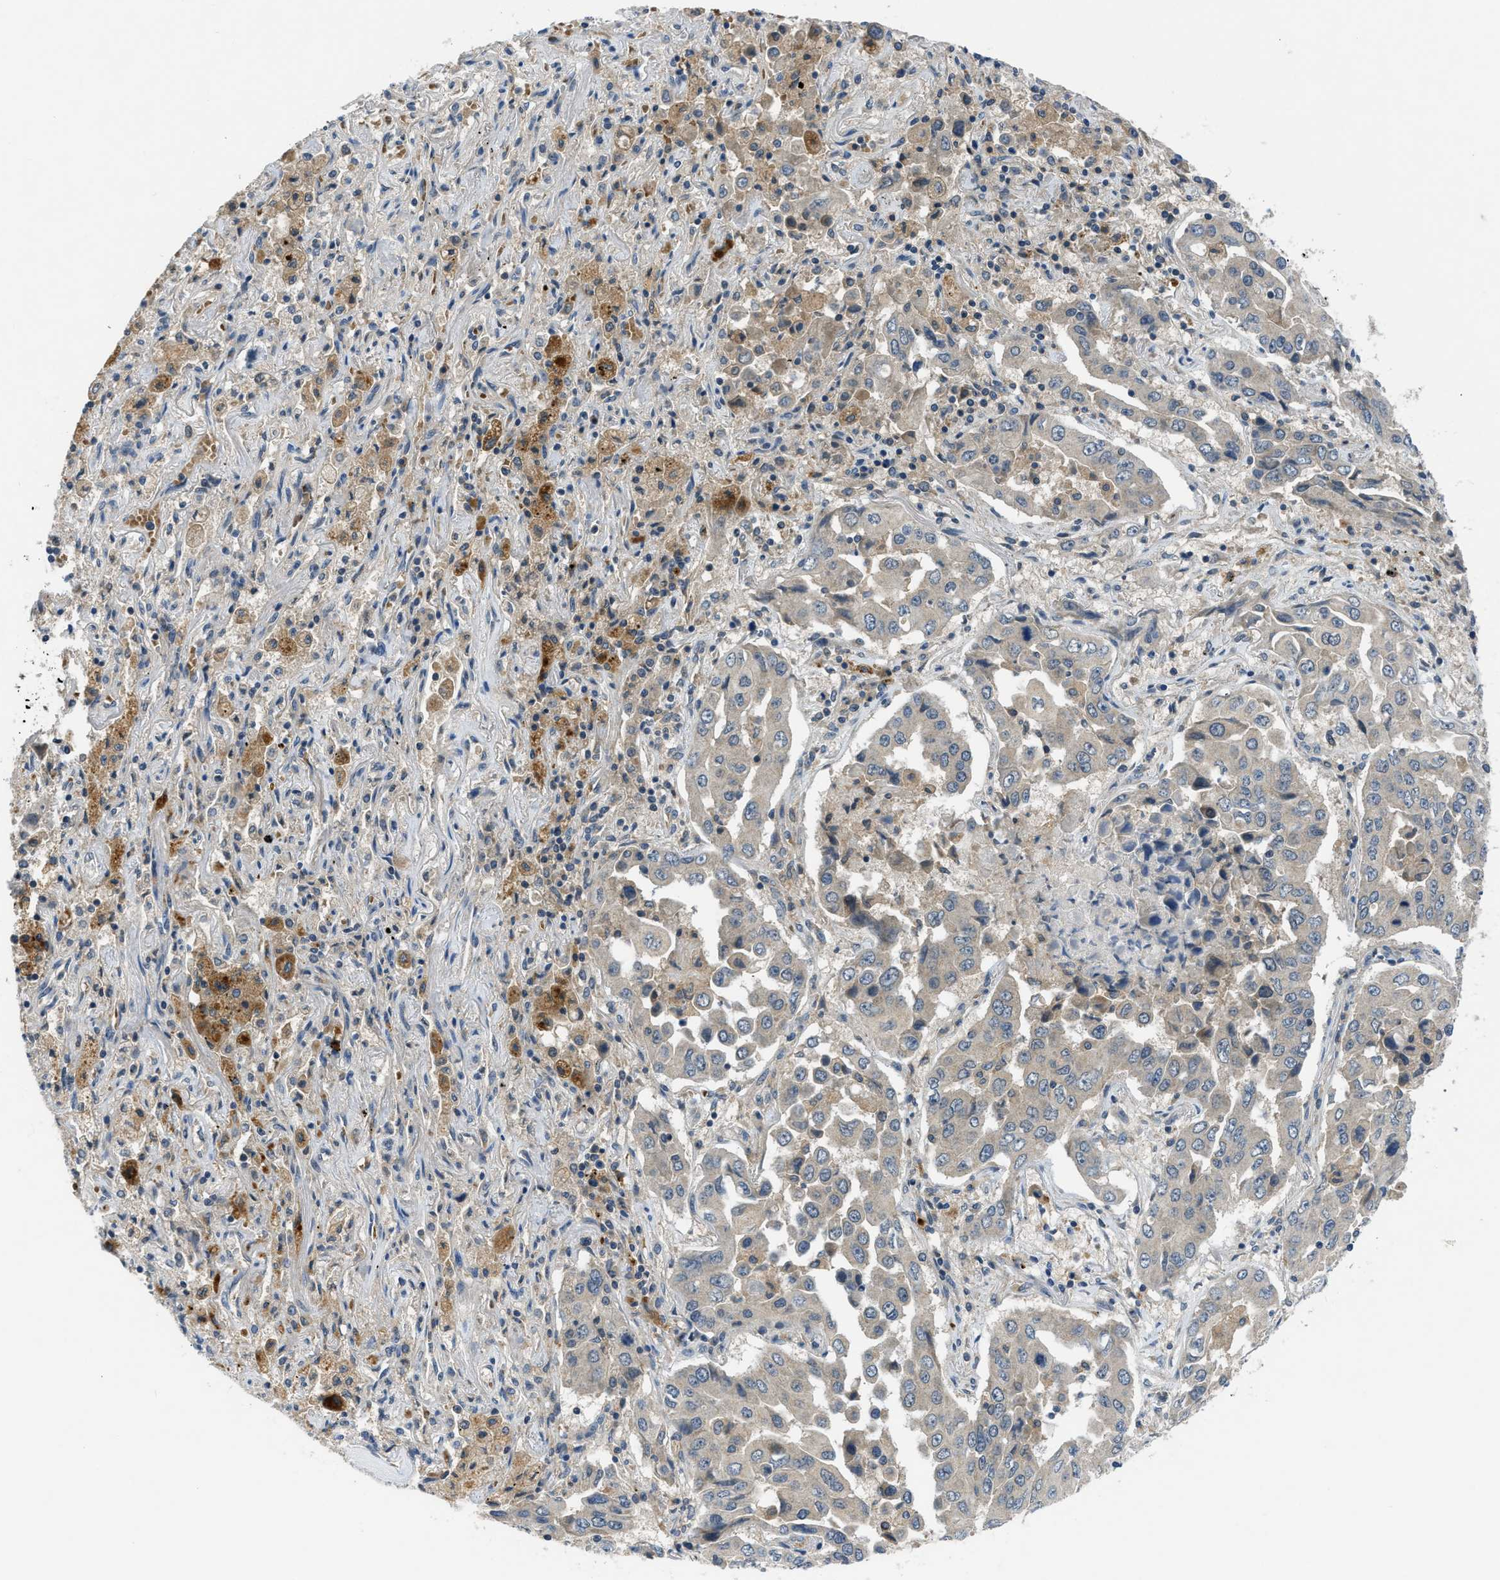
{"staining": {"intensity": "weak", "quantity": ">75%", "location": "cytoplasmic/membranous"}, "tissue": "lung cancer", "cell_type": "Tumor cells", "image_type": "cancer", "snomed": [{"axis": "morphology", "description": "Adenocarcinoma, NOS"}, {"axis": "topography", "description": "Lung"}], "caption": "Adenocarcinoma (lung) stained with immunohistochemistry (IHC) demonstrates weak cytoplasmic/membranous expression in approximately >75% of tumor cells. The staining is performed using DAB brown chromogen to label protein expression. The nuclei are counter-stained blue using hematoxylin.", "gene": "PDE7A", "patient": {"sex": "female", "age": 65}}